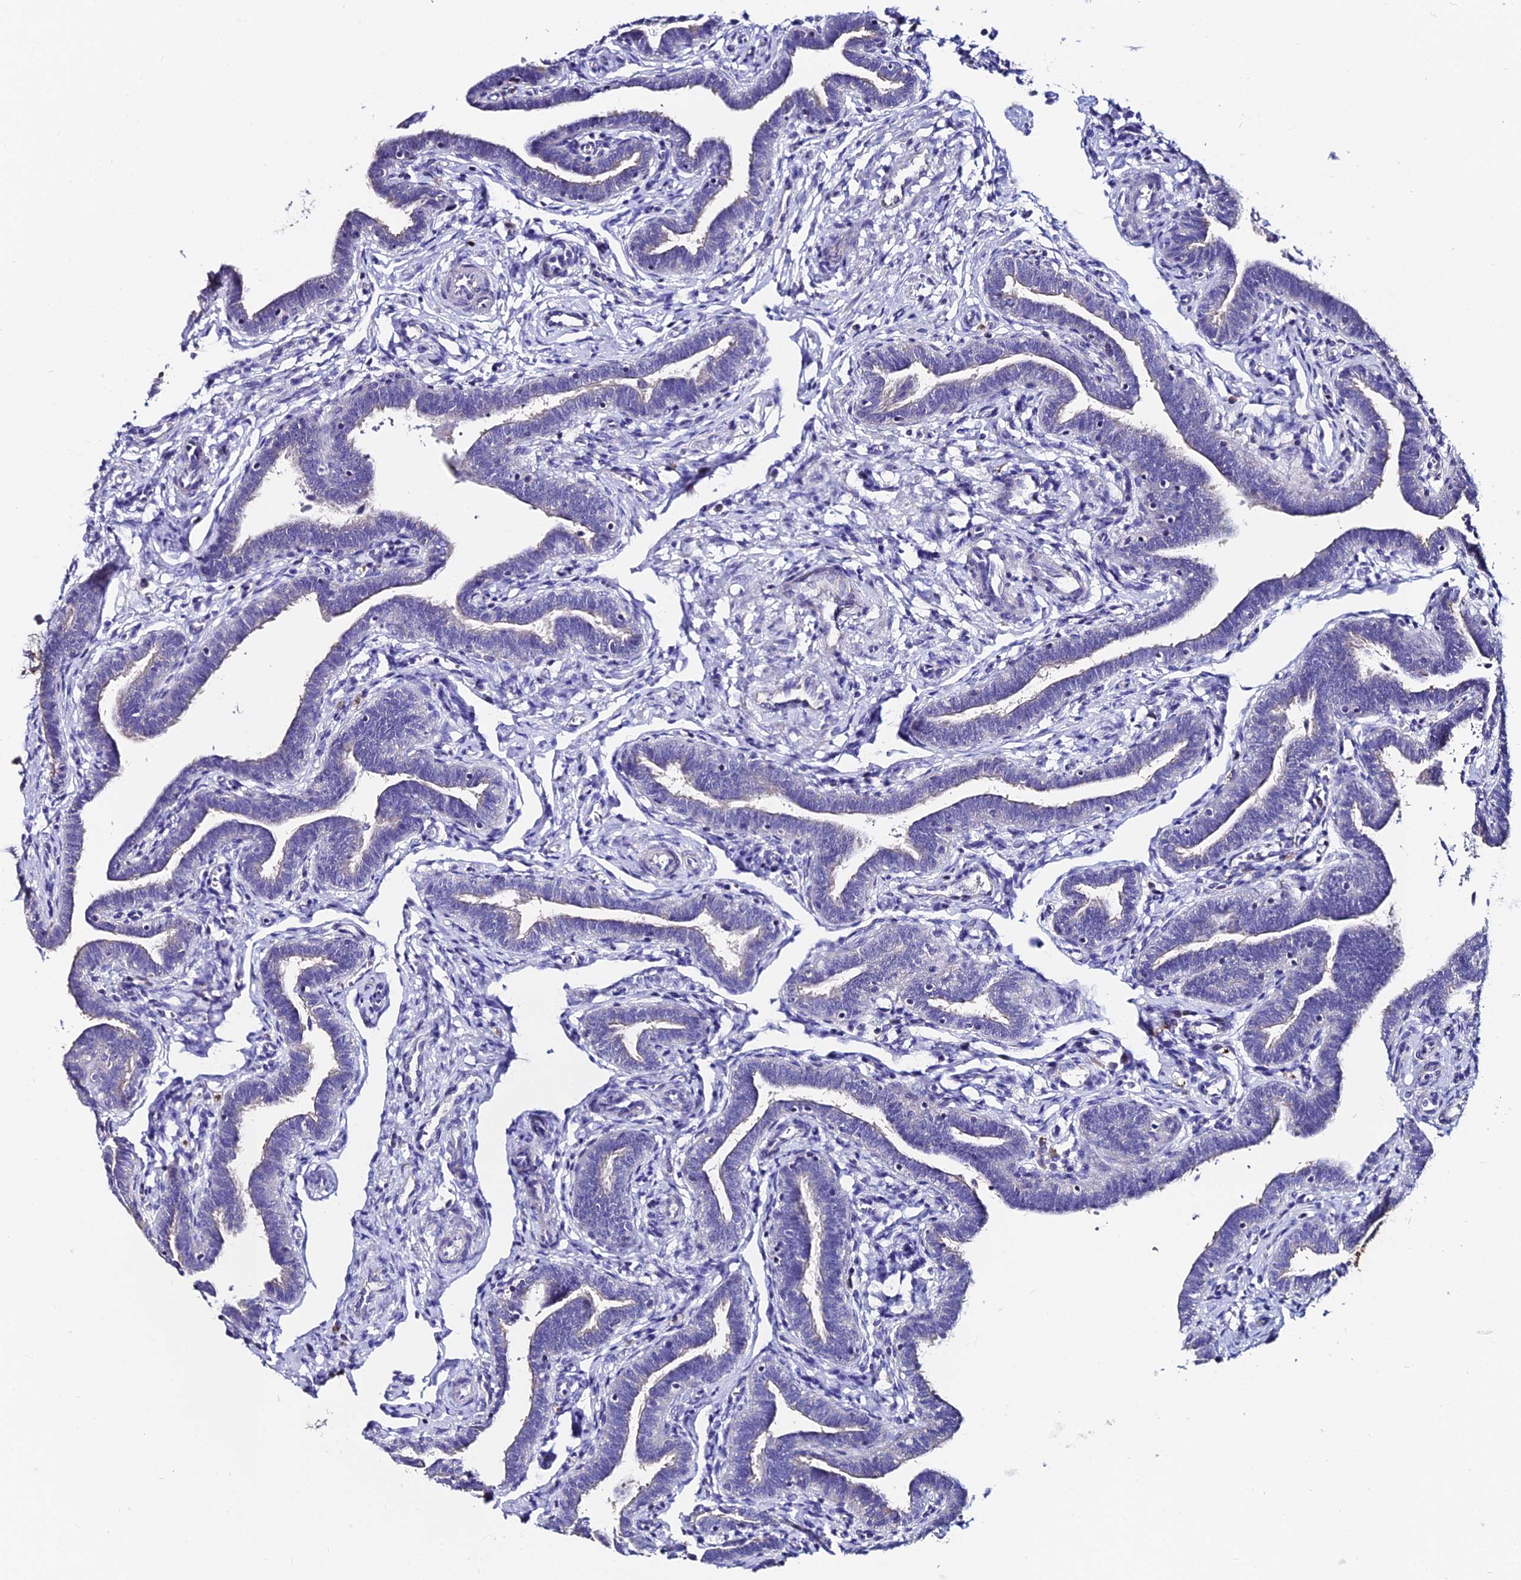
{"staining": {"intensity": "negative", "quantity": "none", "location": "none"}, "tissue": "fallopian tube", "cell_type": "Glandular cells", "image_type": "normal", "snomed": [{"axis": "morphology", "description": "Normal tissue, NOS"}, {"axis": "topography", "description": "Fallopian tube"}], "caption": "Immunohistochemistry (IHC) photomicrograph of unremarkable fallopian tube stained for a protein (brown), which shows no staining in glandular cells.", "gene": "SLC25A16", "patient": {"sex": "female", "age": 36}}